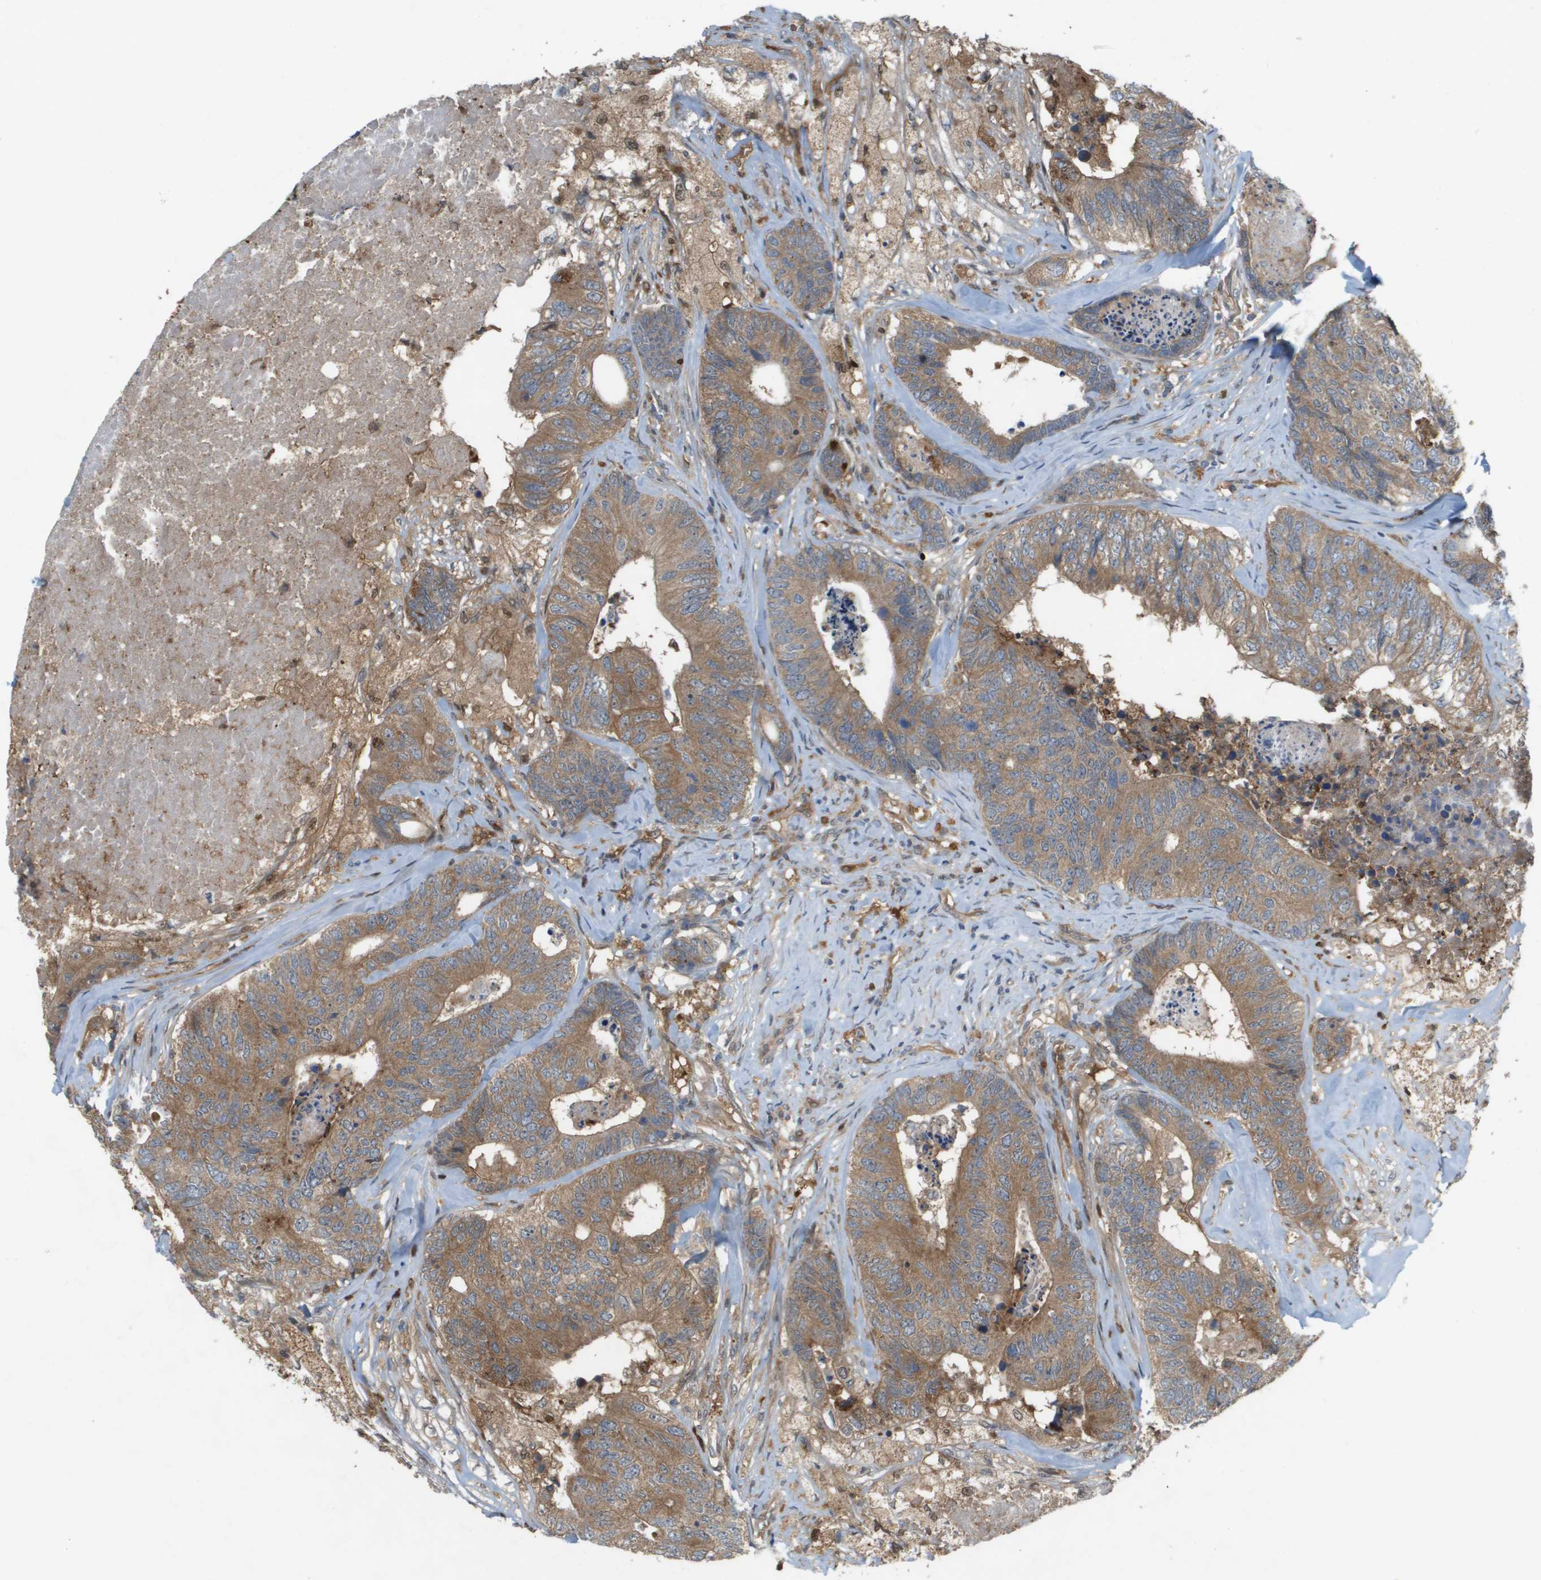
{"staining": {"intensity": "moderate", "quantity": ">75%", "location": "cytoplasmic/membranous"}, "tissue": "colorectal cancer", "cell_type": "Tumor cells", "image_type": "cancer", "snomed": [{"axis": "morphology", "description": "Adenocarcinoma, NOS"}, {"axis": "topography", "description": "Colon"}], "caption": "Immunohistochemistry (IHC) image of colorectal cancer stained for a protein (brown), which displays medium levels of moderate cytoplasmic/membranous expression in approximately >75% of tumor cells.", "gene": "PALD1", "patient": {"sex": "female", "age": 67}}